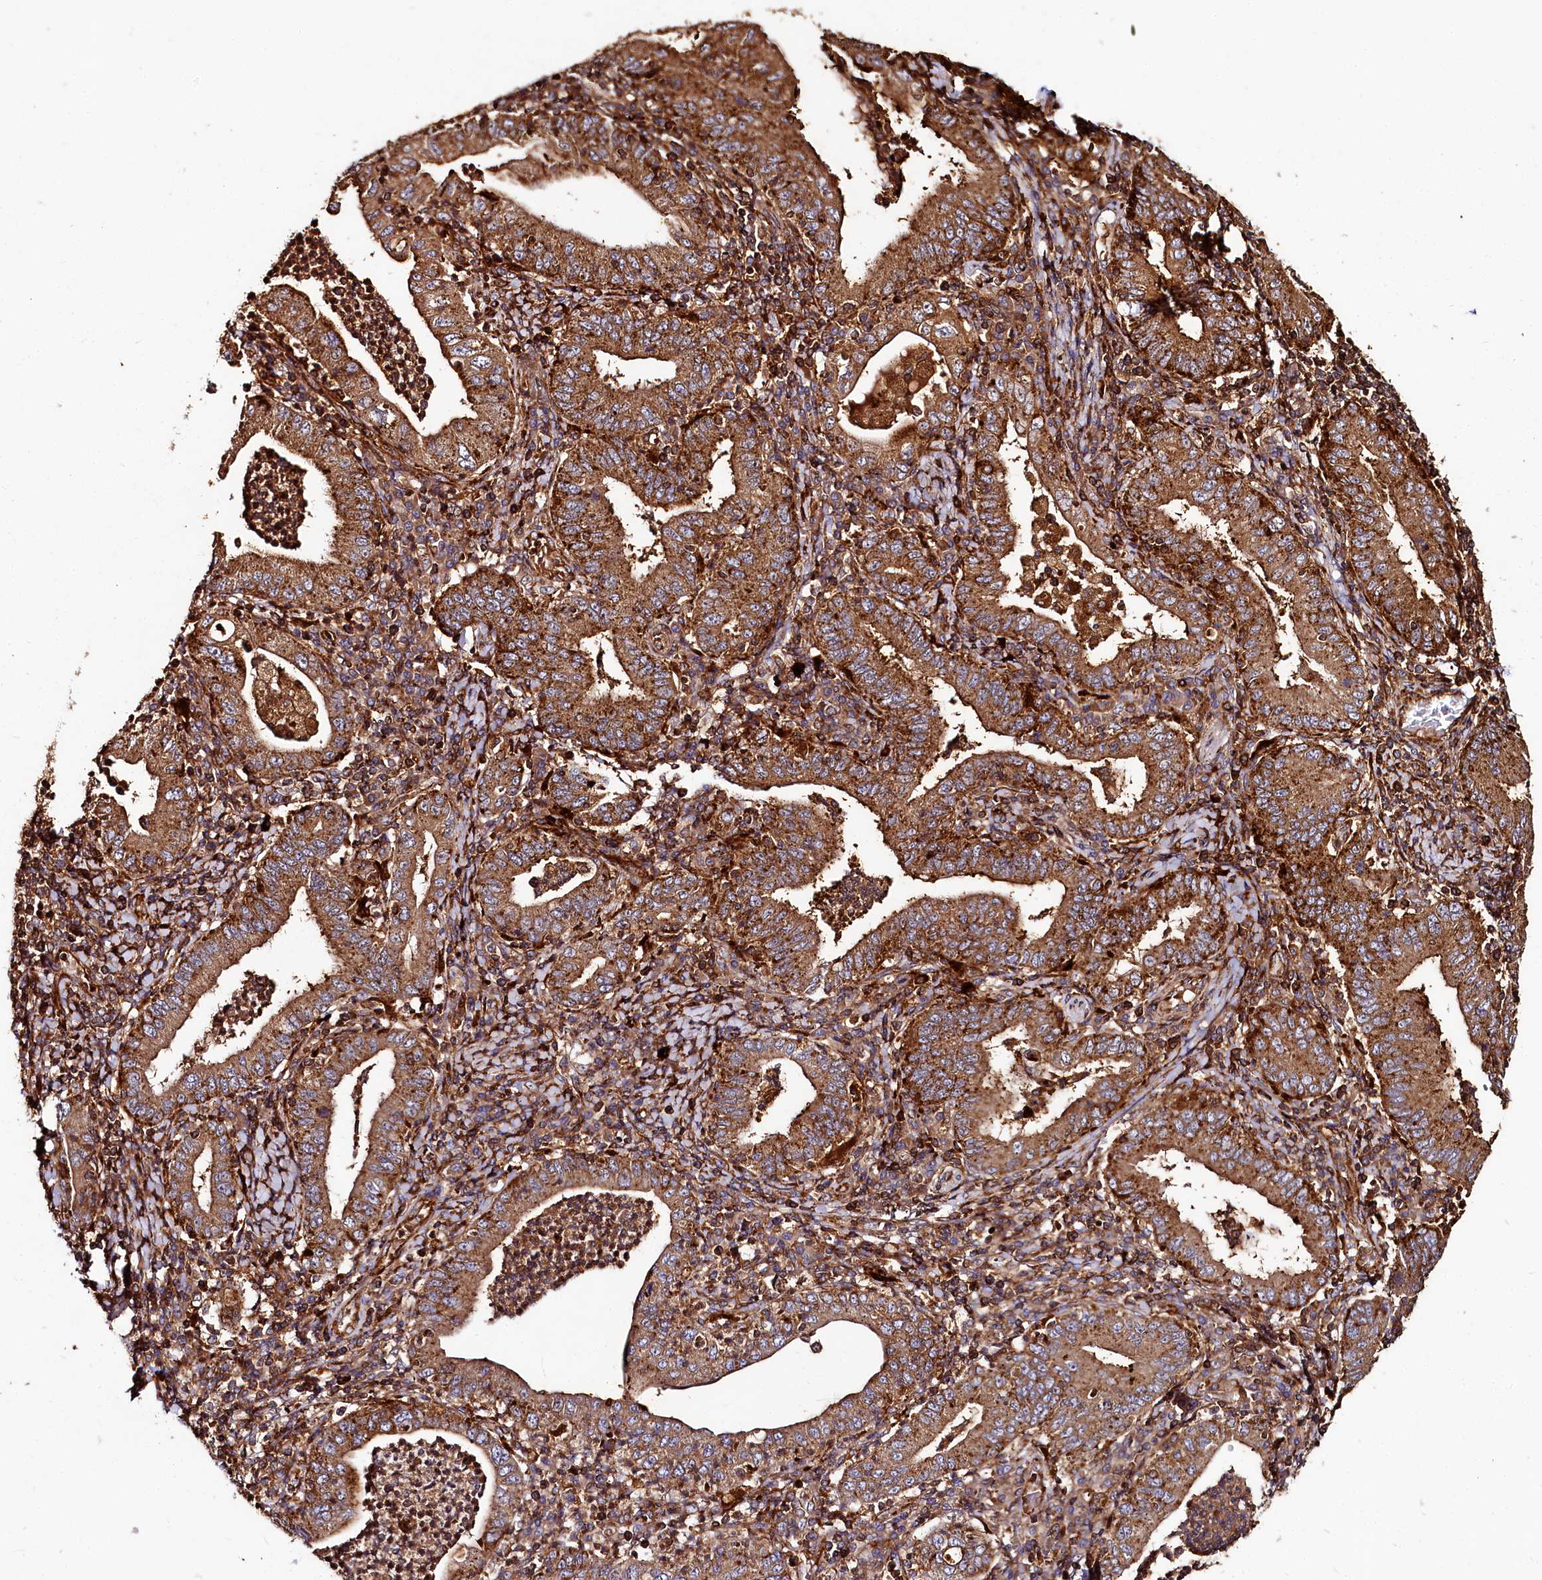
{"staining": {"intensity": "strong", "quantity": ">75%", "location": "cytoplasmic/membranous"}, "tissue": "stomach cancer", "cell_type": "Tumor cells", "image_type": "cancer", "snomed": [{"axis": "morphology", "description": "Normal tissue, NOS"}, {"axis": "morphology", "description": "Adenocarcinoma, NOS"}, {"axis": "topography", "description": "Esophagus"}, {"axis": "topography", "description": "Stomach, upper"}, {"axis": "topography", "description": "Peripheral nerve tissue"}], "caption": "A high-resolution photomicrograph shows immunohistochemistry (IHC) staining of stomach cancer, which exhibits strong cytoplasmic/membranous staining in about >75% of tumor cells.", "gene": "WDR73", "patient": {"sex": "male", "age": 62}}